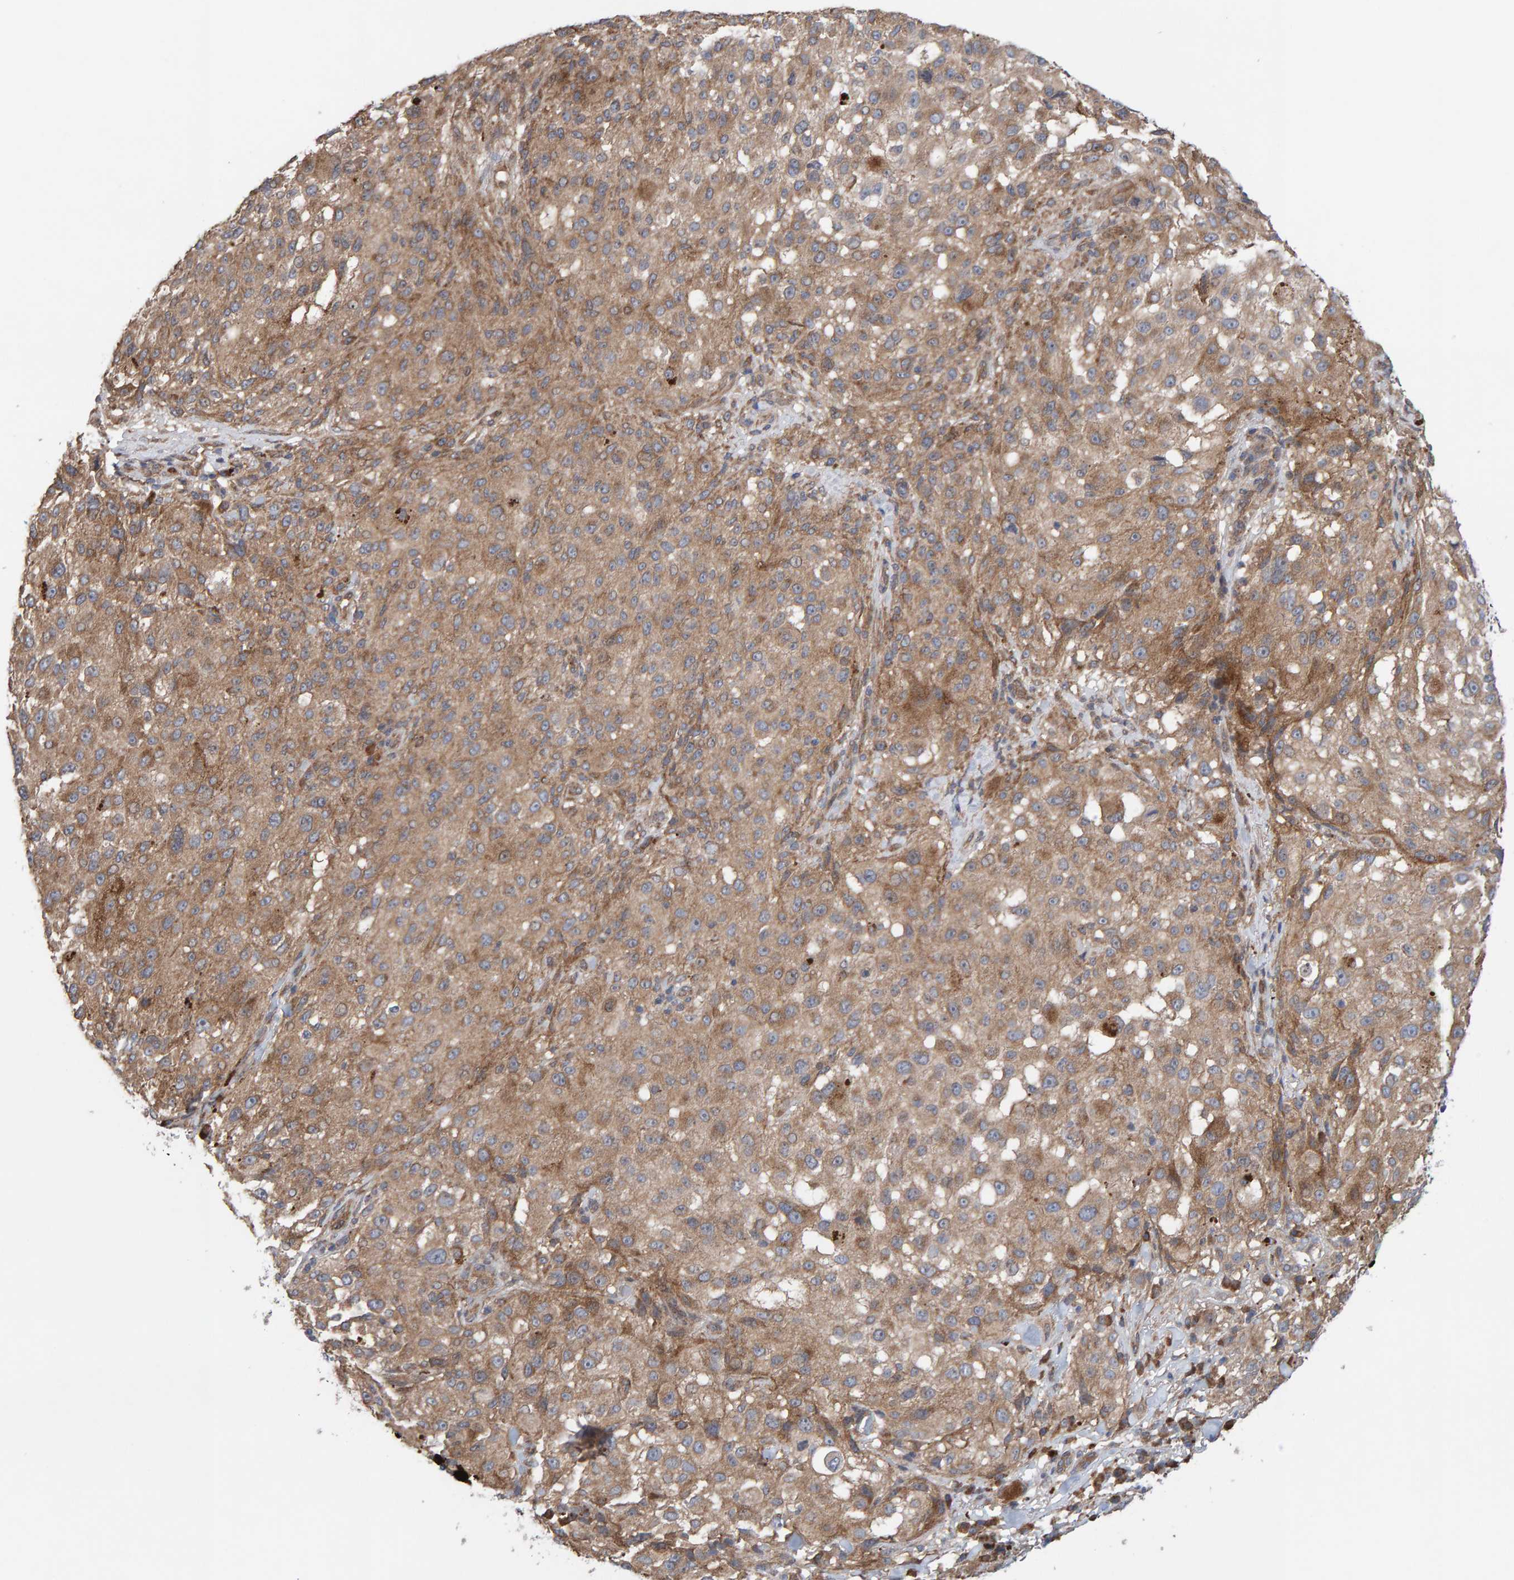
{"staining": {"intensity": "moderate", "quantity": ">75%", "location": "cytoplasmic/membranous"}, "tissue": "melanoma", "cell_type": "Tumor cells", "image_type": "cancer", "snomed": [{"axis": "morphology", "description": "Necrosis, NOS"}, {"axis": "morphology", "description": "Malignant melanoma, NOS"}, {"axis": "topography", "description": "Skin"}], "caption": "Immunohistochemistry staining of melanoma, which reveals medium levels of moderate cytoplasmic/membranous expression in about >75% of tumor cells indicating moderate cytoplasmic/membranous protein positivity. The staining was performed using DAB (brown) for protein detection and nuclei were counterstained in hematoxylin (blue).", "gene": "LRSAM1", "patient": {"sex": "female", "age": 87}}